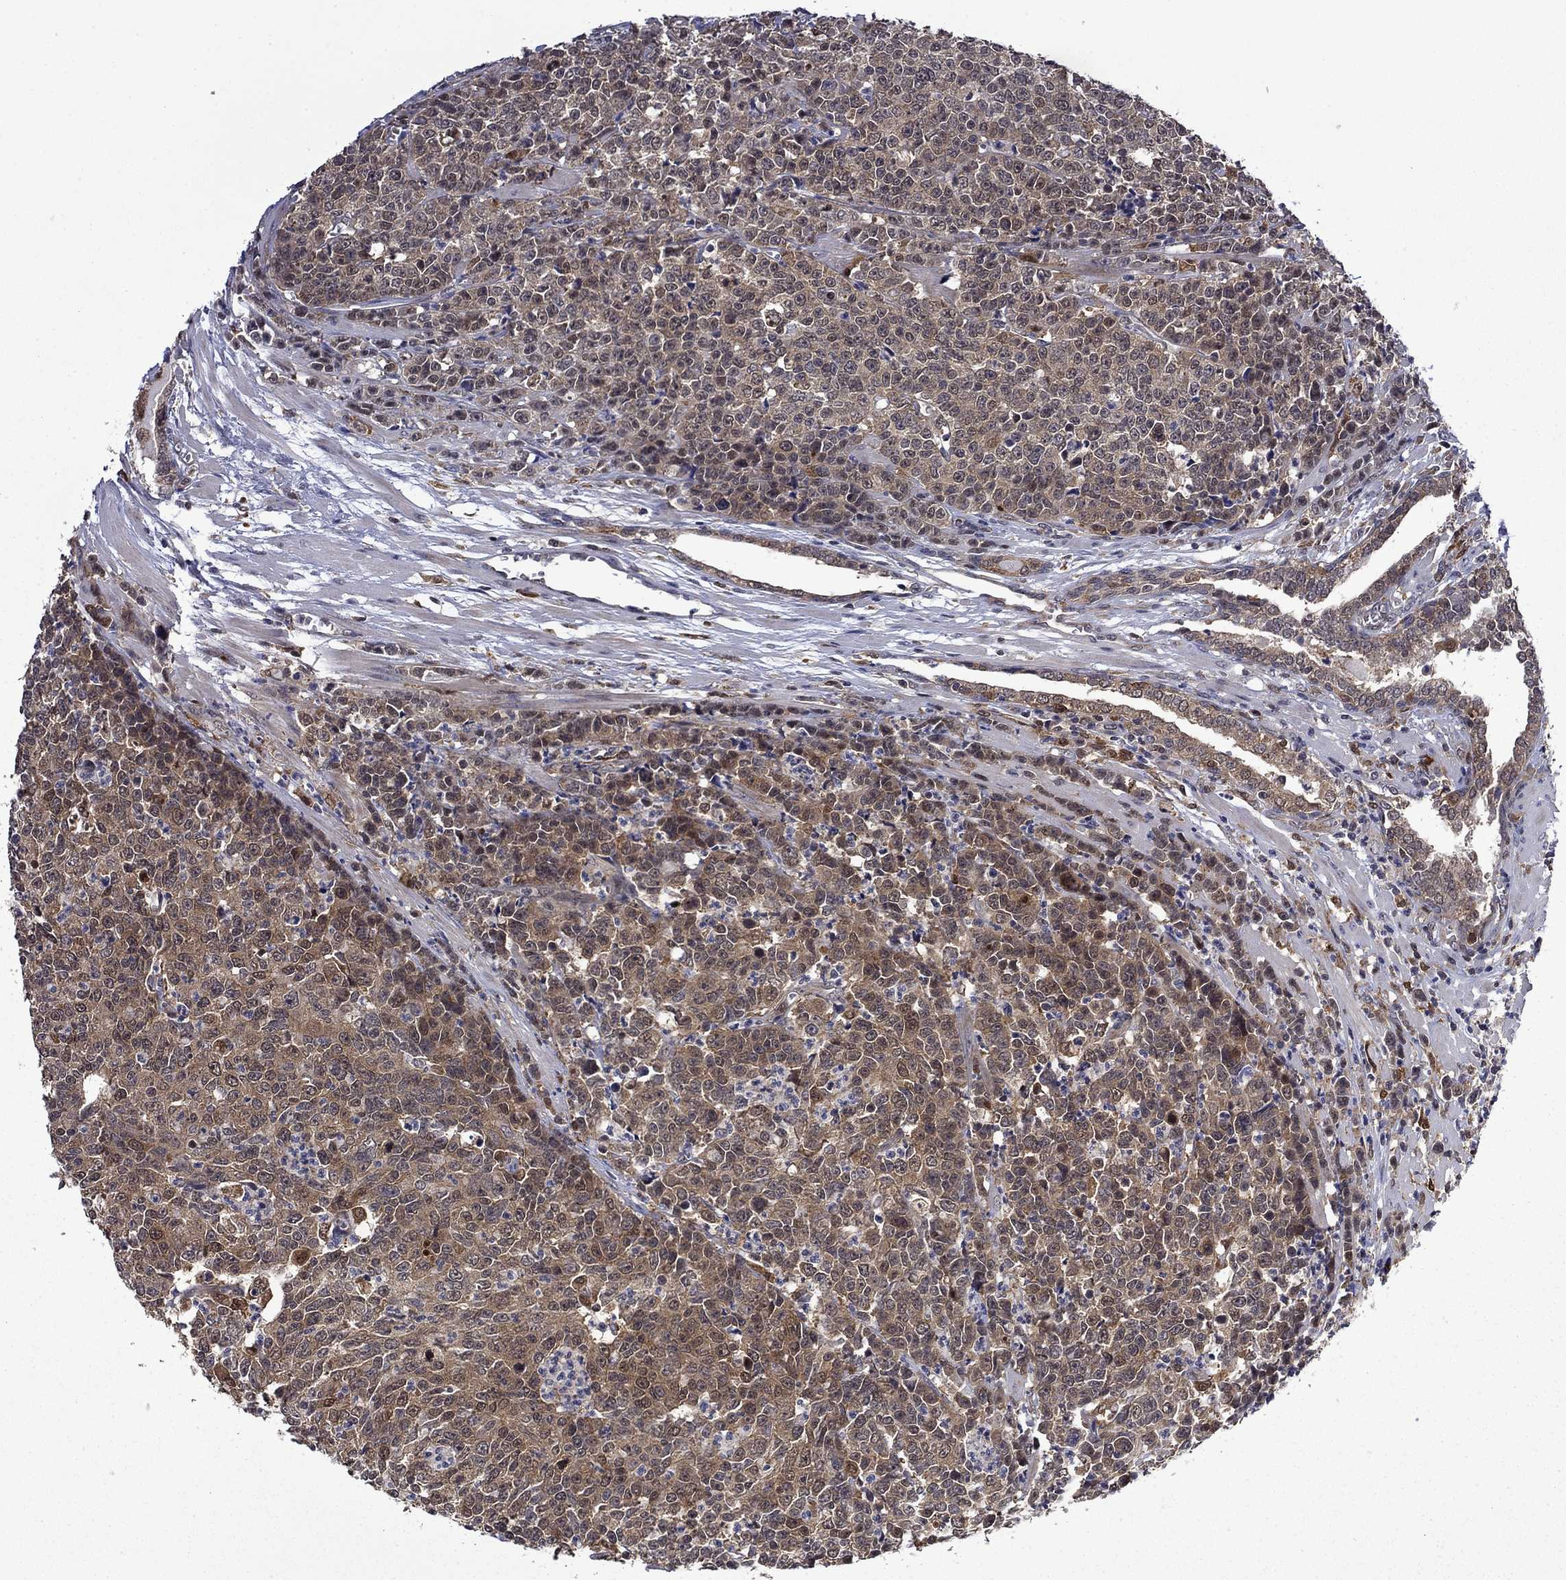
{"staining": {"intensity": "moderate", "quantity": "25%-75%", "location": "cytoplasmic/membranous"}, "tissue": "prostate cancer", "cell_type": "Tumor cells", "image_type": "cancer", "snomed": [{"axis": "morphology", "description": "Adenocarcinoma, NOS"}, {"axis": "topography", "description": "Prostate"}], "caption": "Protein analysis of adenocarcinoma (prostate) tissue displays moderate cytoplasmic/membranous expression in about 25%-75% of tumor cells. (Brightfield microscopy of DAB IHC at high magnification).", "gene": "TPMT", "patient": {"sex": "male", "age": 67}}